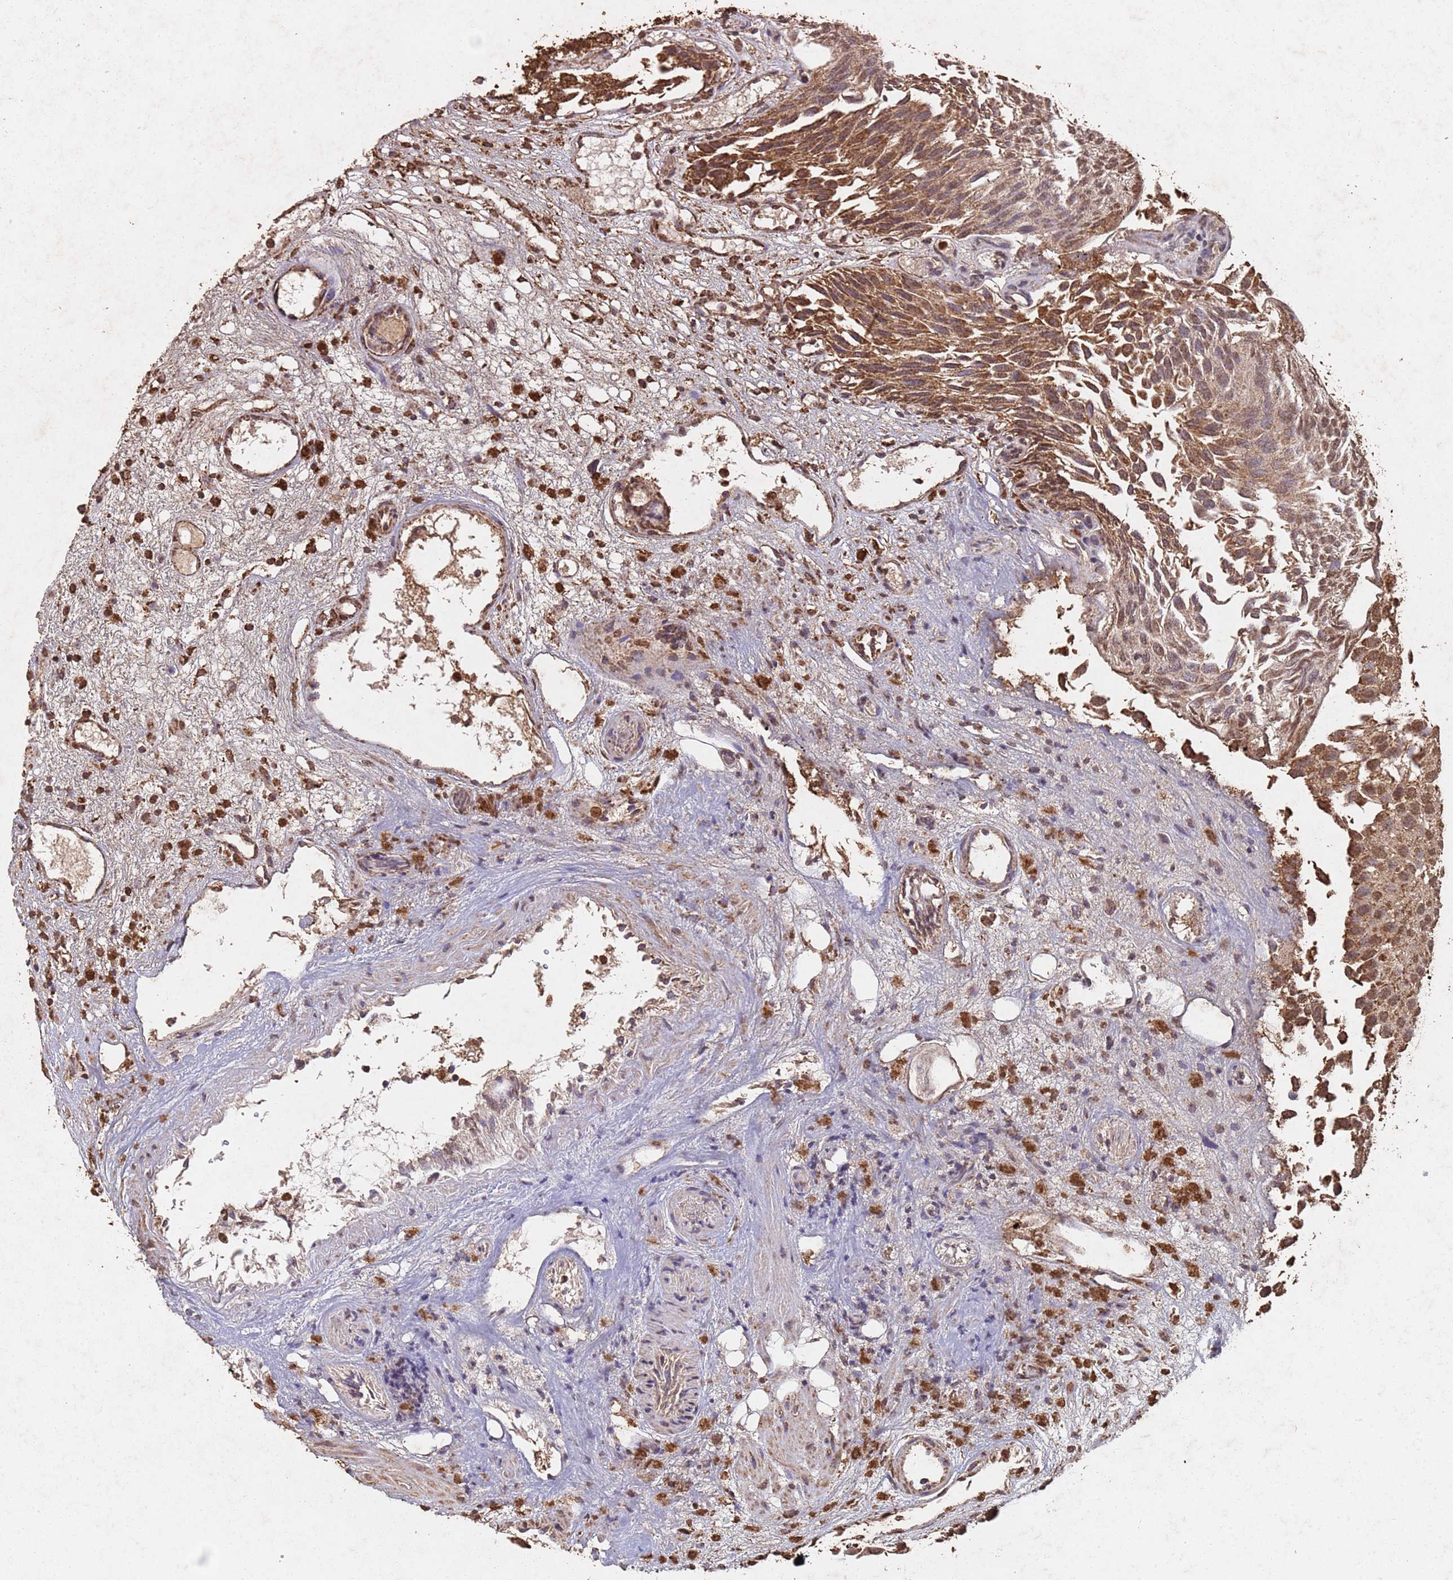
{"staining": {"intensity": "moderate", "quantity": ">75%", "location": "cytoplasmic/membranous,nuclear"}, "tissue": "urothelial cancer", "cell_type": "Tumor cells", "image_type": "cancer", "snomed": [{"axis": "morphology", "description": "Urothelial carcinoma, Low grade"}, {"axis": "topography", "description": "Urinary bladder"}], "caption": "Urothelial carcinoma (low-grade) stained with a protein marker demonstrates moderate staining in tumor cells.", "gene": "HDAC10", "patient": {"sex": "male", "age": 89}}